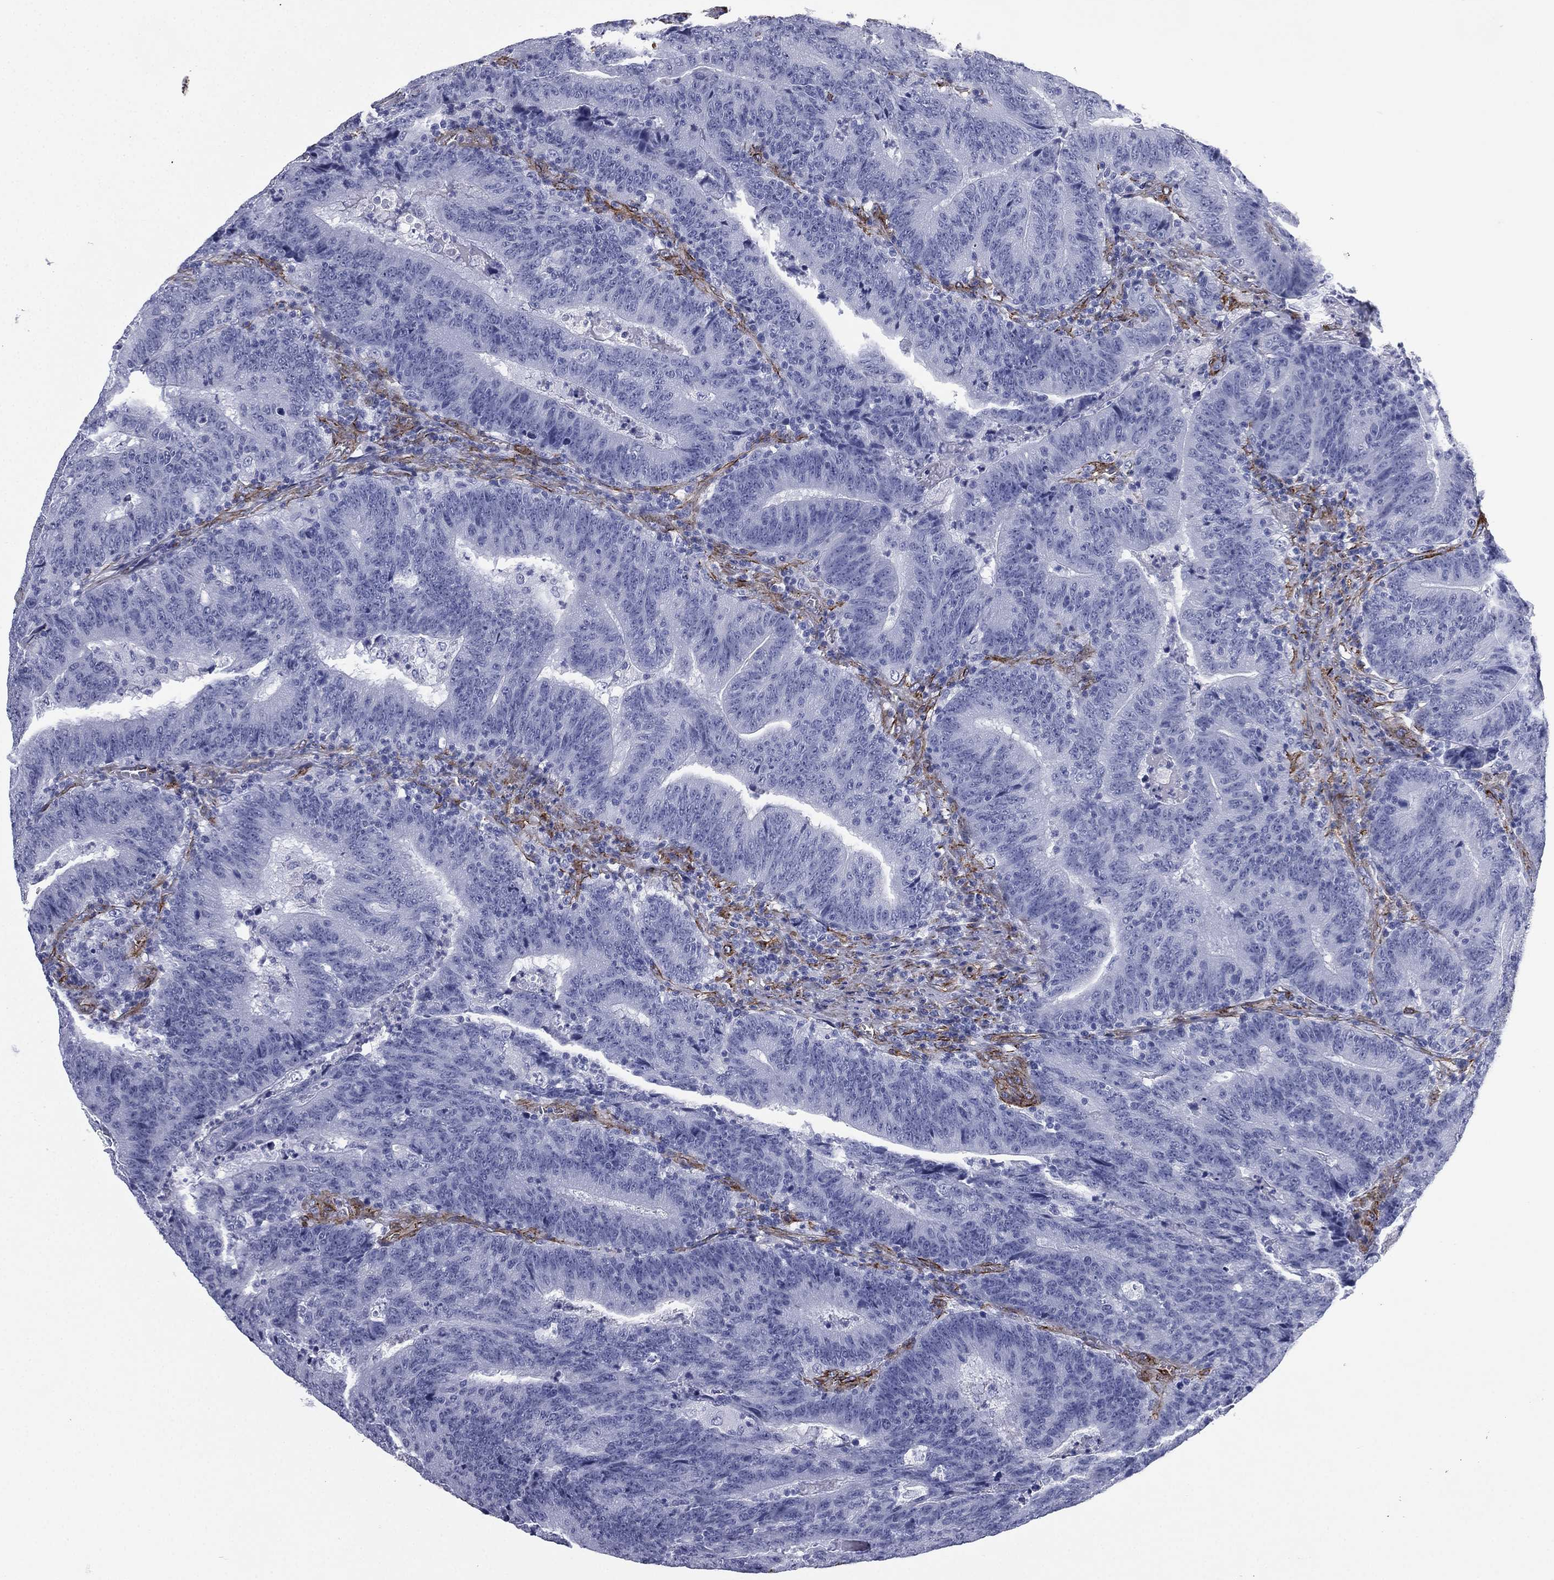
{"staining": {"intensity": "negative", "quantity": "none", "location": "none"}, "tissue": "colorectal cancer", "cell_type": "Tumor cells", "image_type": "cancer", "snomed": [{"axis": "morphology", "description": "Adenocarcinoma, NOS"}, {"axis": "topography", "description": "Colon"}], "caption": "An image of adenocarcinoma (colorectal) stained for a protein reveals no brown staining in tumor cells.", "gene": "CAVIN3", "patient": {"sex": "female", "age": 75}}